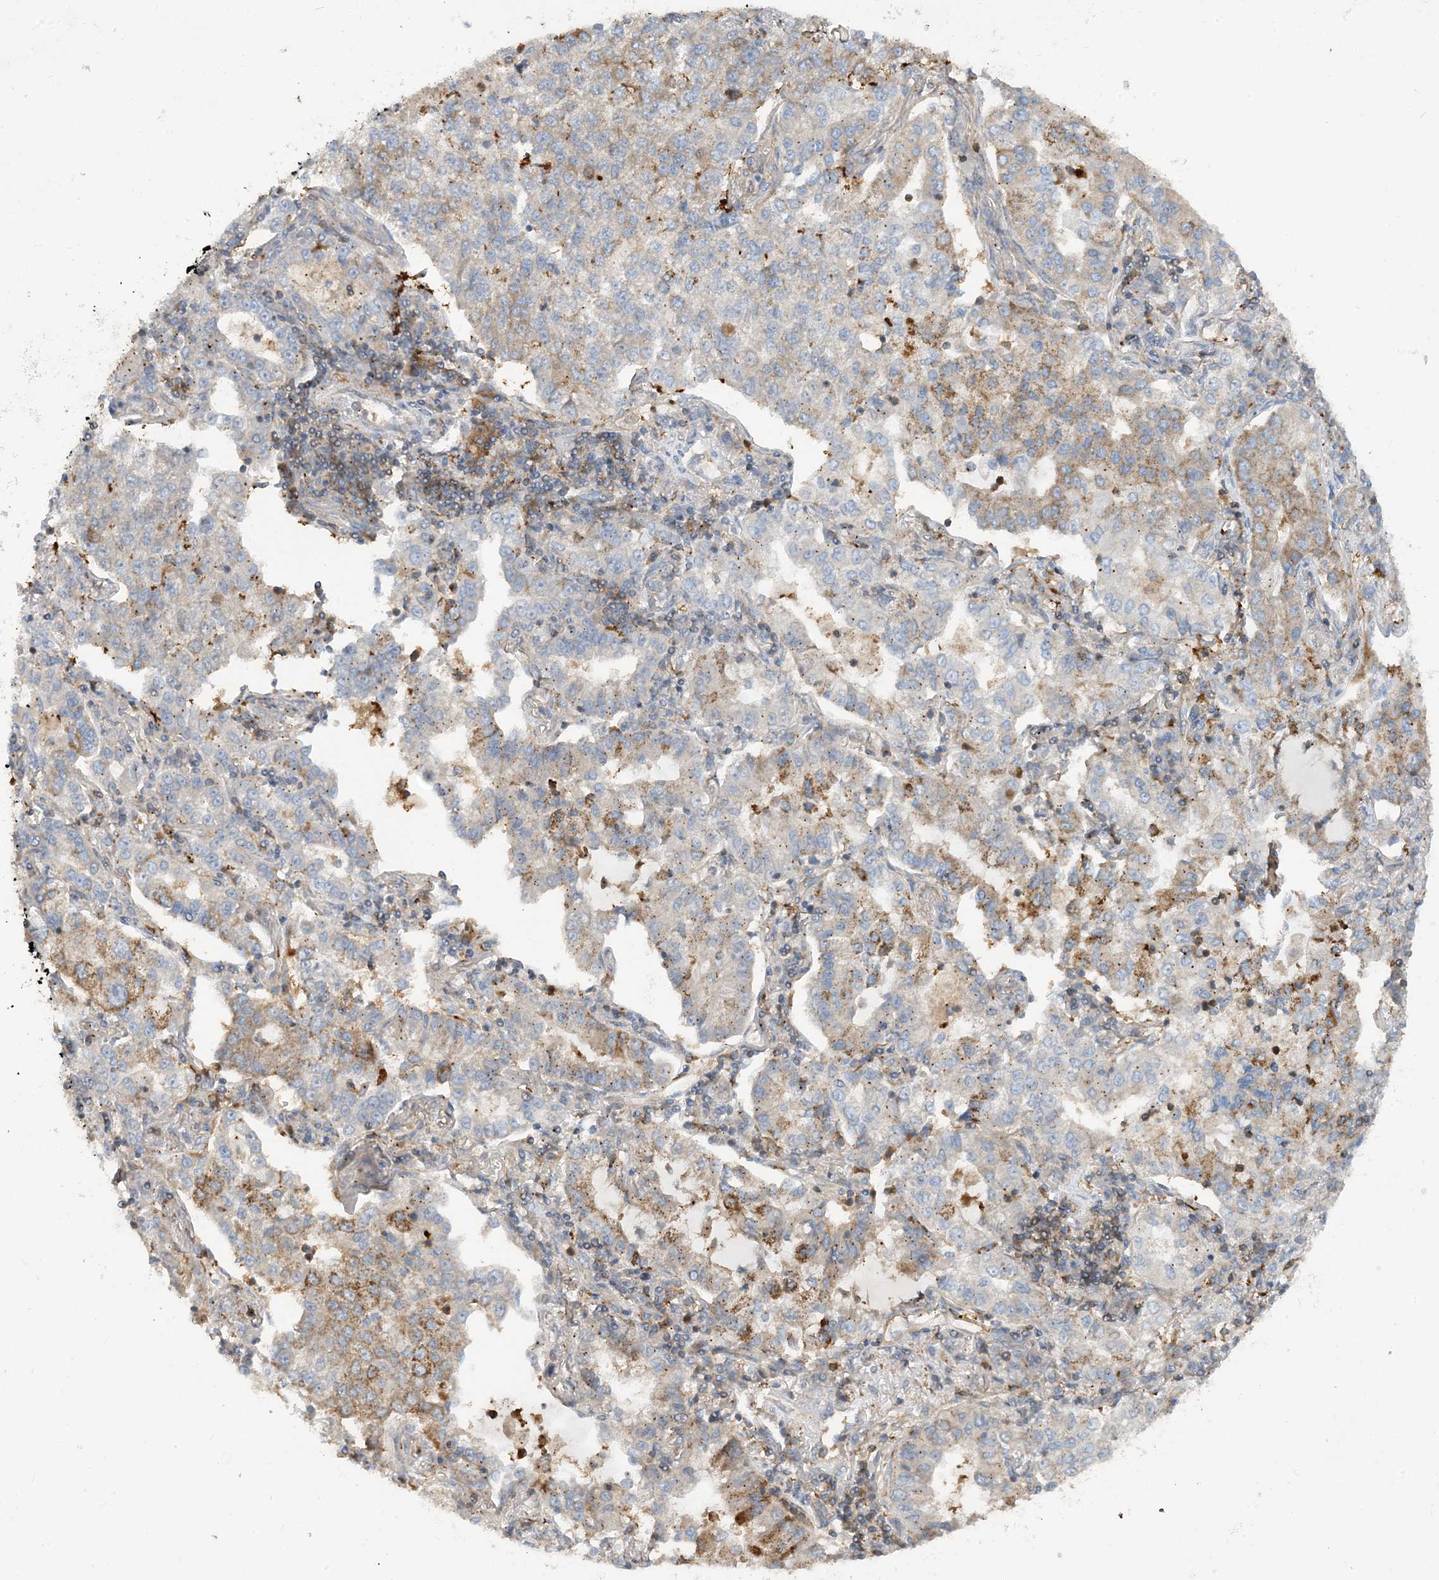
{"staining": {"intensity": "moderate", "quantity": "<25%", "location": "cytoplasmic/membranous"}, "tissue": "lung cancer", "cell_type": "Tumor cells", "image_type": "cancer", "snomed": [{"axis": "morphology", "description": "Adenocarcinoma, NOS"}, {"axis": "topography", "description": "Lung"}], "caption": "This image displays adenocarcinoma (lung) stained with immunohistochemistry to label a protein in brown. The cytoplasmic/membranous of tumor cells show moderate positivity for the protein. Nuclei are counter-stained blue.", "gene": "SFMBT2", "patient": {"sex": "male", "age": 49}}